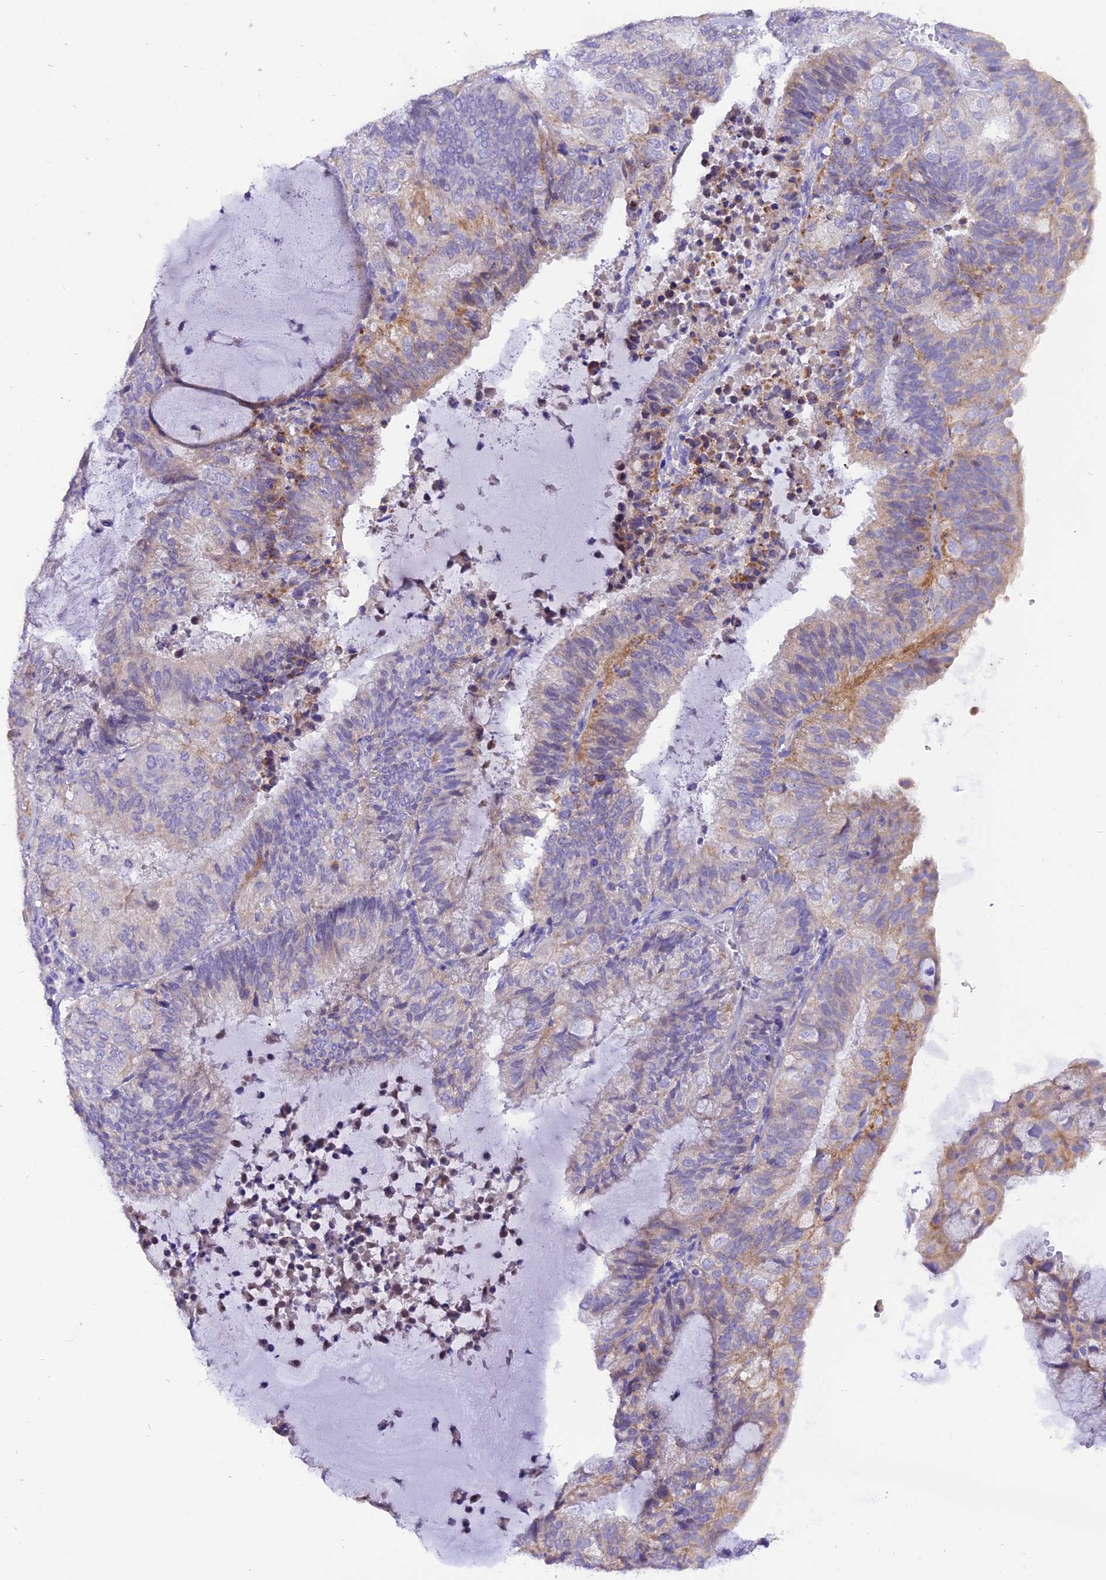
{"staining": {"intensity": "weak", "quantity": "<25%", "location": "cytoplasmic/membranous"}, "tissue": "endometrial cancer", "cell_type": "Tumor cells", "image_type": "cancer", "snomed": [{"axis": "morphology", "description": "Adenocarcinoma, NOS"}, {"axis": "topography", "description": "Endometrium"}], "caption": "There is no significant staining in tumor cells of endometrial cancer (adenocarcinoma). (DAB (3,3'-diaminobenzidine) IHC with hematoxylin counter stain).", "gene": "COL6A5", "patient": {"sex": "female", "age": 81}}